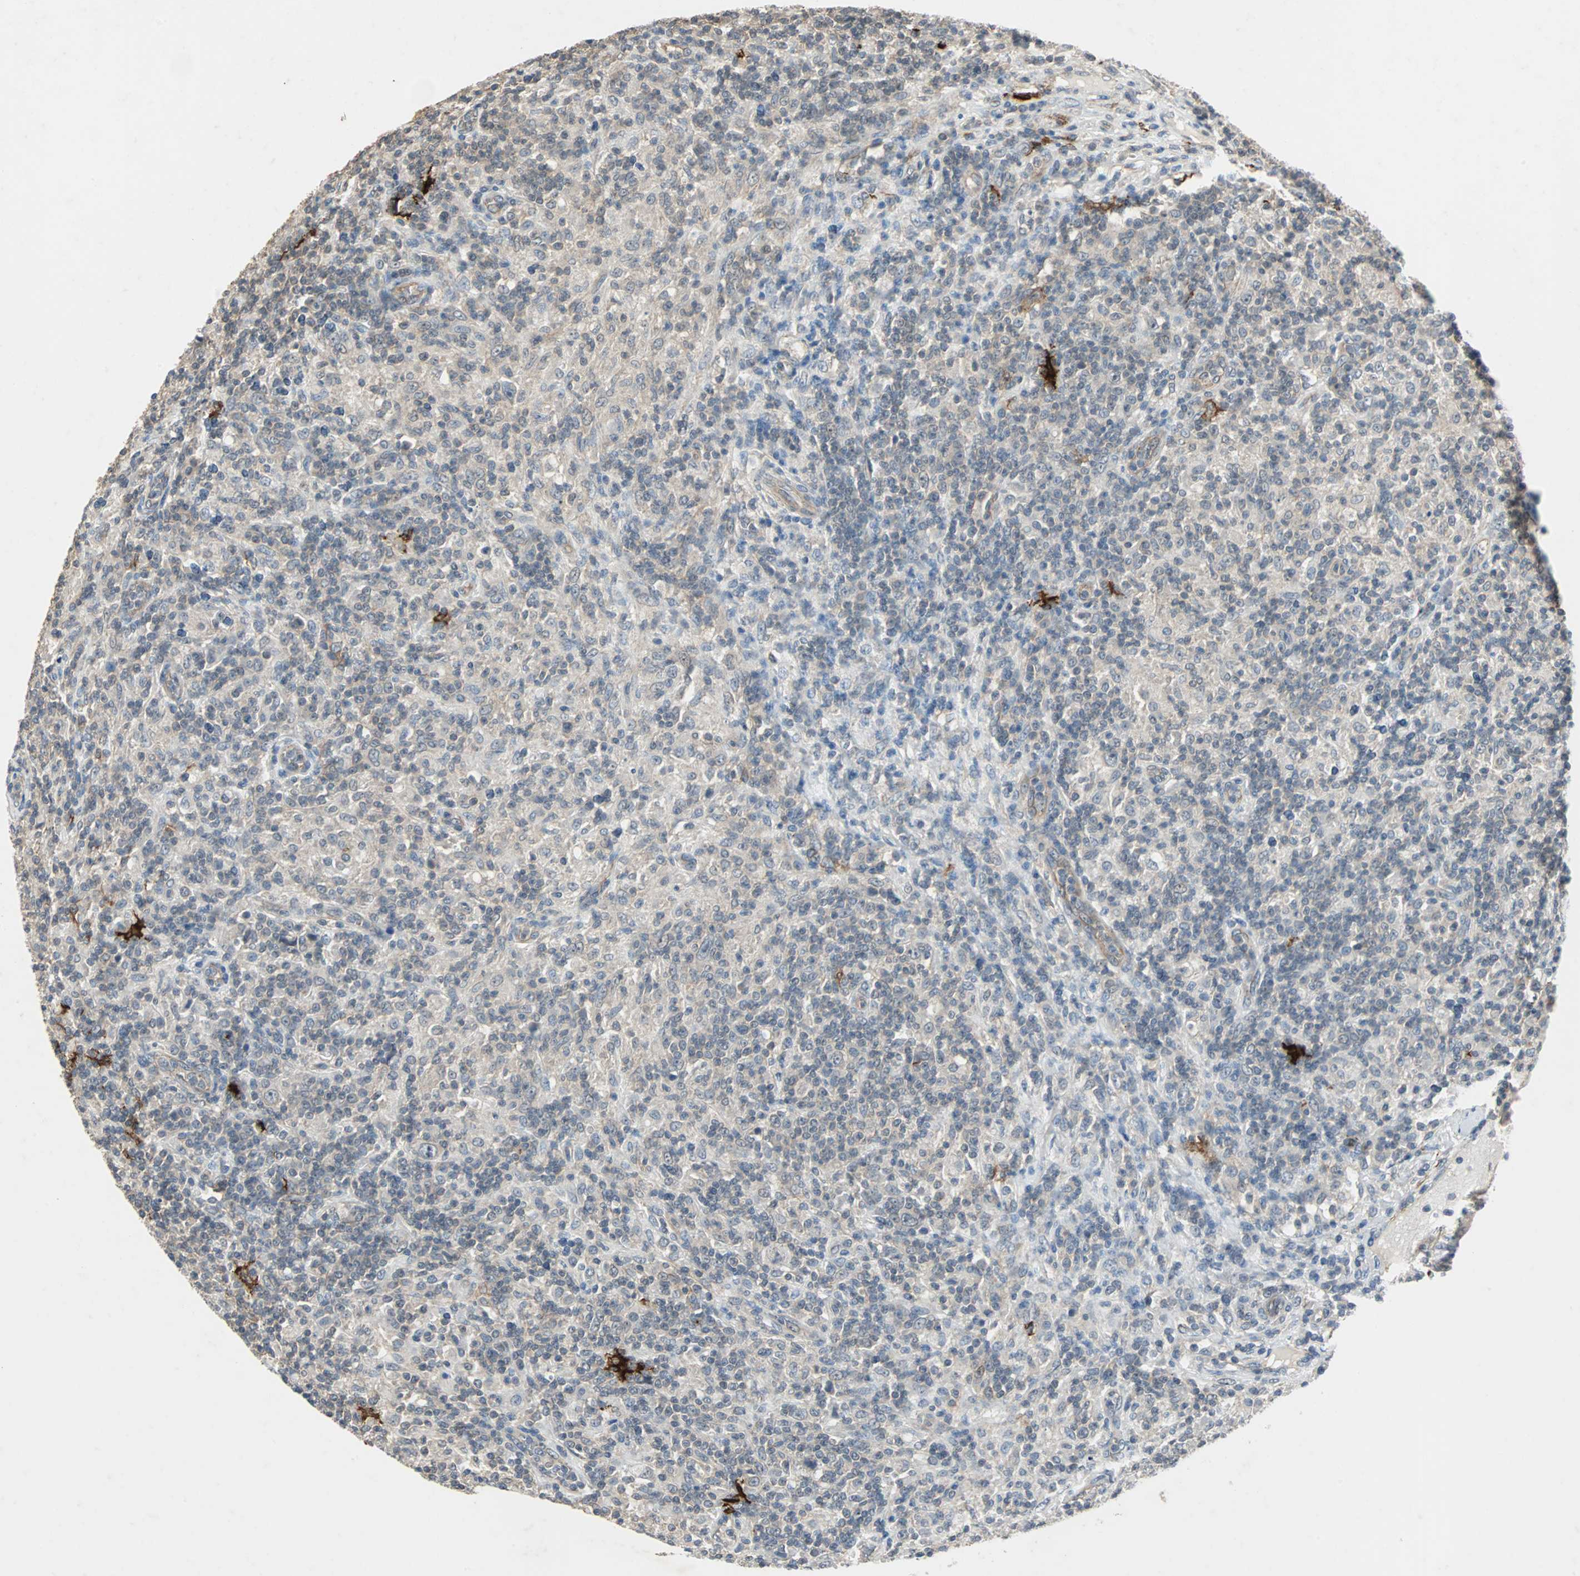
{"staining": {"intensity": "negative", "quantity": "none", "location": "none"}, "tissue": "lymphoma", "cell_type": "Tumor cells", "image_type": "cancer", "snomed": [{"axis": "morphology", "description": "Hodgkin's disease, NOS"}, {"axis": "topography", "description": "Lymph node"}], "caption": "Protein analysis of lymphoma exhibits no significant positivity in tumor cells.", "gene": "CMC2", "patient": {"sex": "male", "age": 70}}